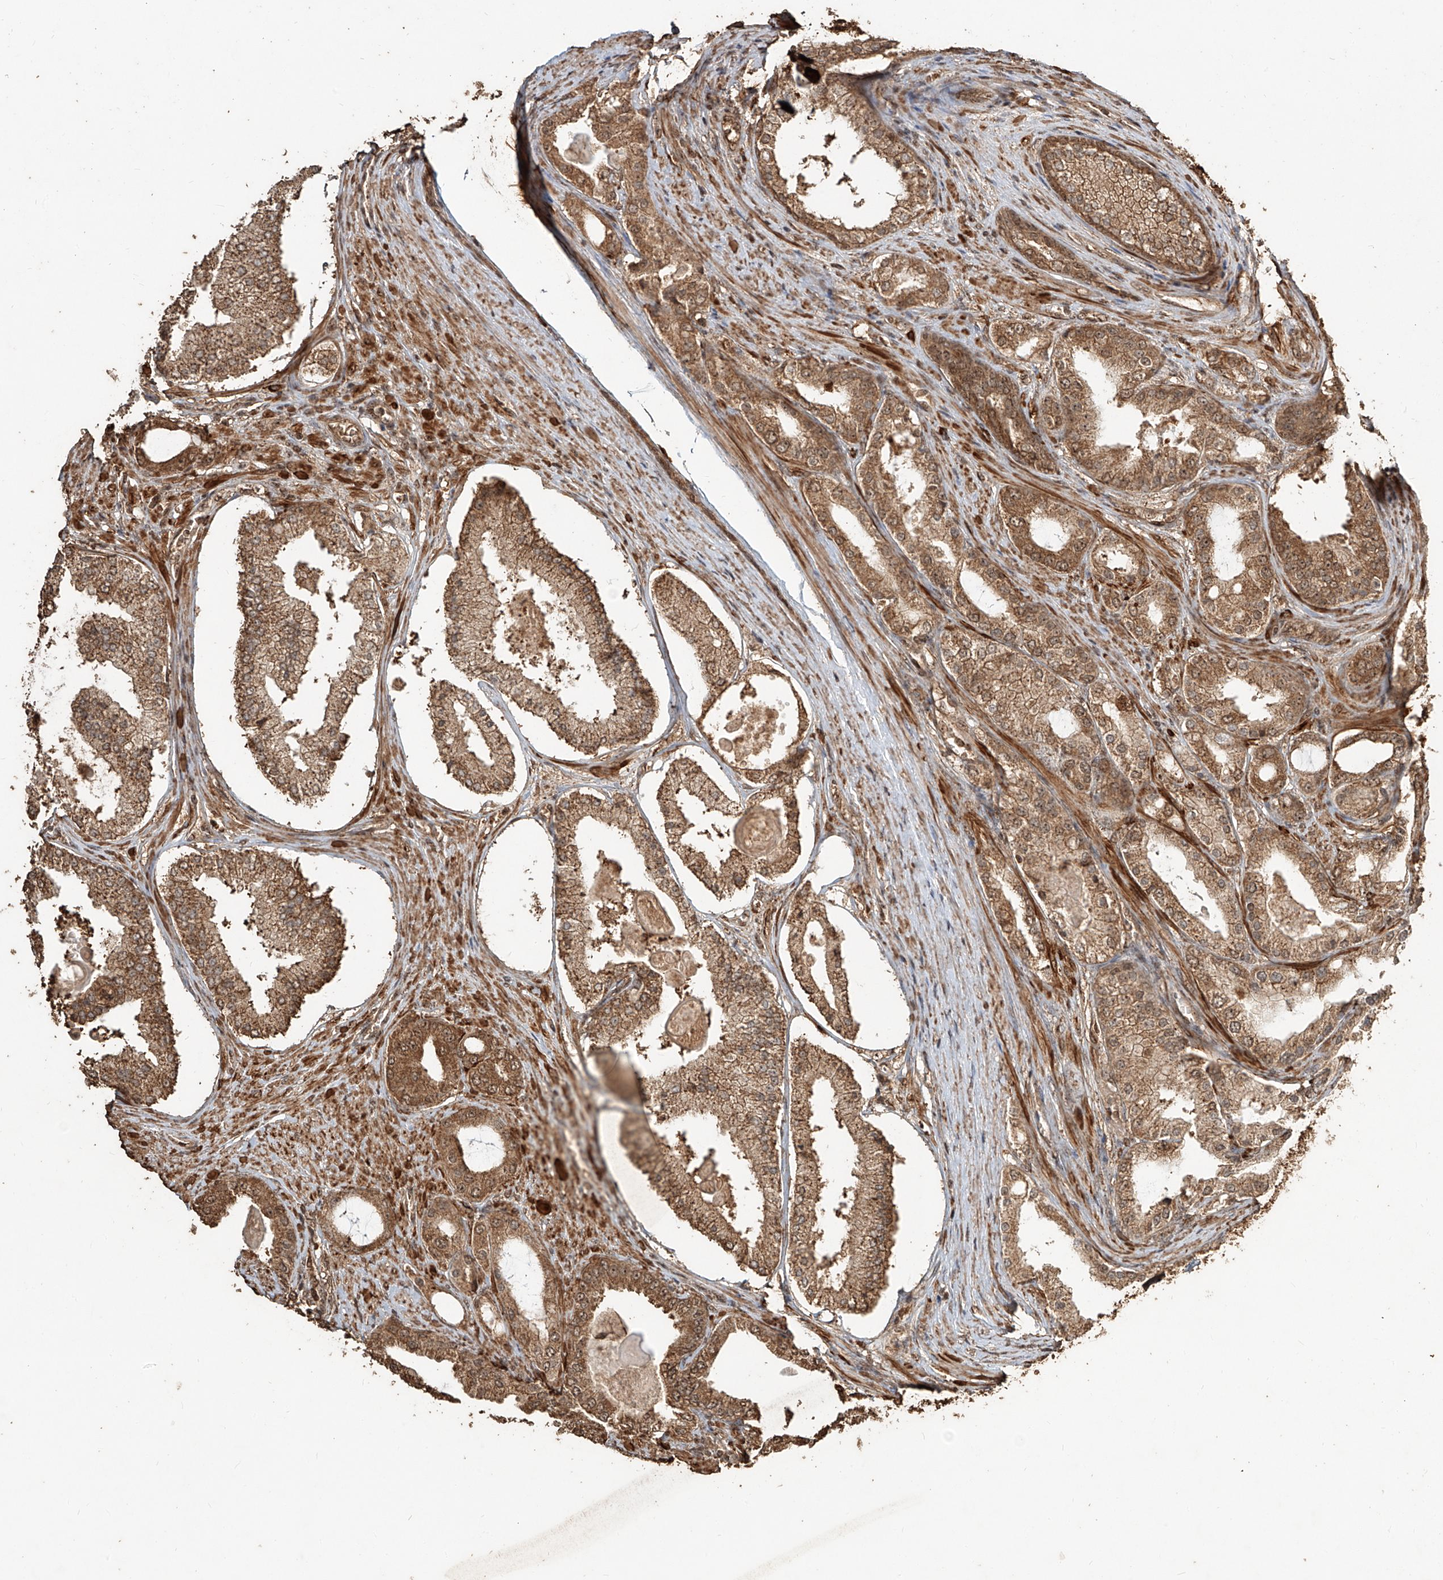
{"staining": {"intensity": "moderate", "quantity": ">75%", "location": "cytoplasmic/membranous,nuclear"}, "tissue": "prostate cancer", "cell_type": "Tumor cells", "image_type": "cancer", "snomed": [{"axis": "morphology", "description": "Adenocarcinoma, High grade"}, {"axis": "topography", "description": "Prostate"}], "caption": "The photomicrograph exhibits a brown stain indicating the presence of a protein in the cytoplasmic/membranous and nuclear of tumor cells in prostate cancer (adenocarcinoma (high-grade)).", "gene": "ZNF660", "patient": {"sex": "male", "age": 60}}